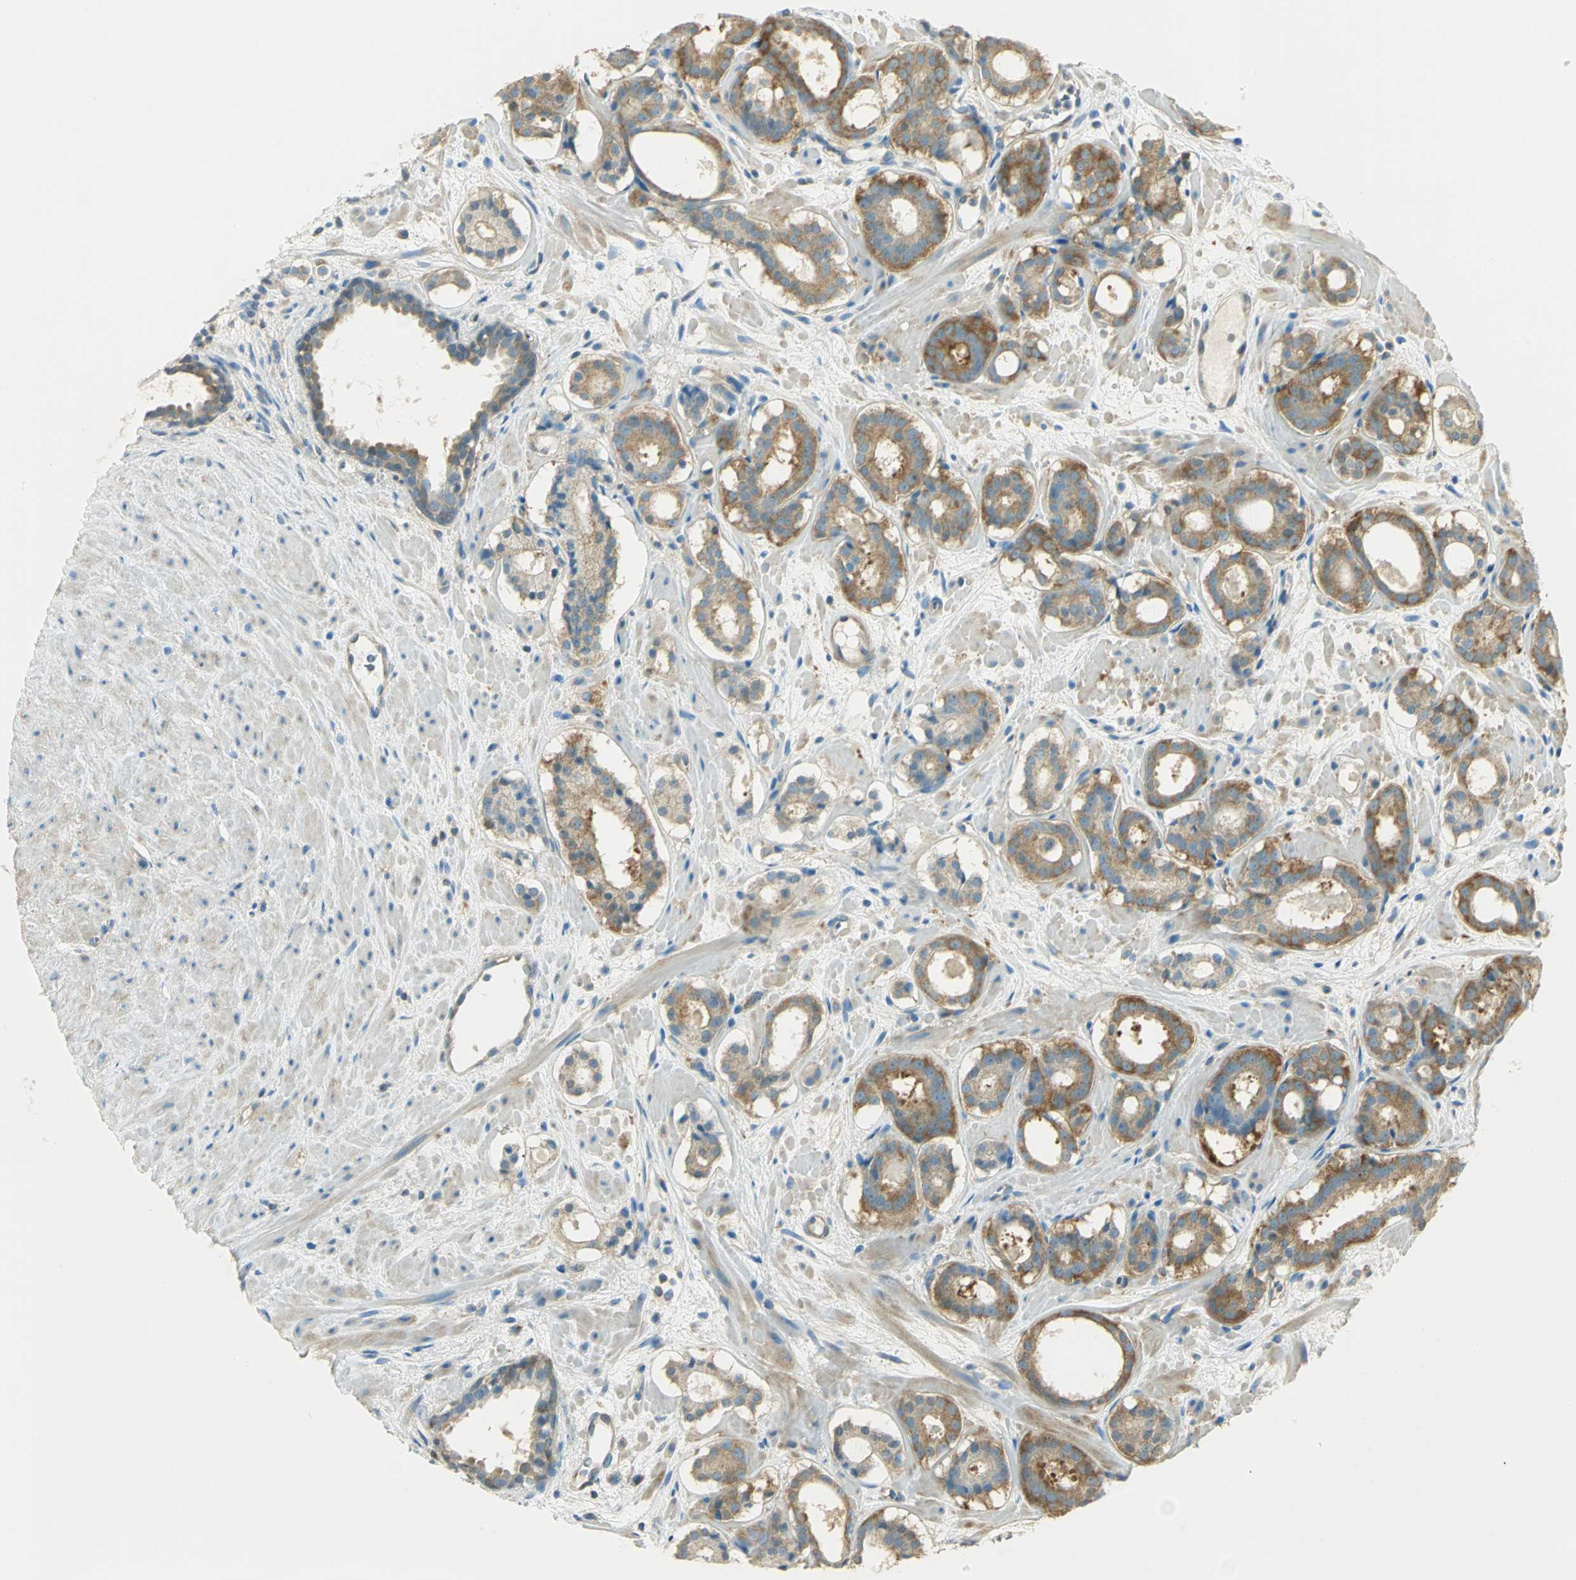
{"staining": {"intensity": "moderate", "quantity": ">75%", "location": "cytoplasmic/membranous"}, "tissue": "prostate cancer", "cell_type": "Tumor cells", "image_type": "cancer", "snomed": [{"axis": "morphology", "description": "Adenocarcinoma, Low grade"}, {"axis": "topography", "description": "Prostate"}], "caption": "Prostate cancer (adenocarcinoma (low-grade)) stained for a protein (brown) reveals moderate cytoplasmic/membranous positive staining in about >75% of tumor cells.", "gene": "TSC22D2", "patient": {"sex": "male", "age": 57}}